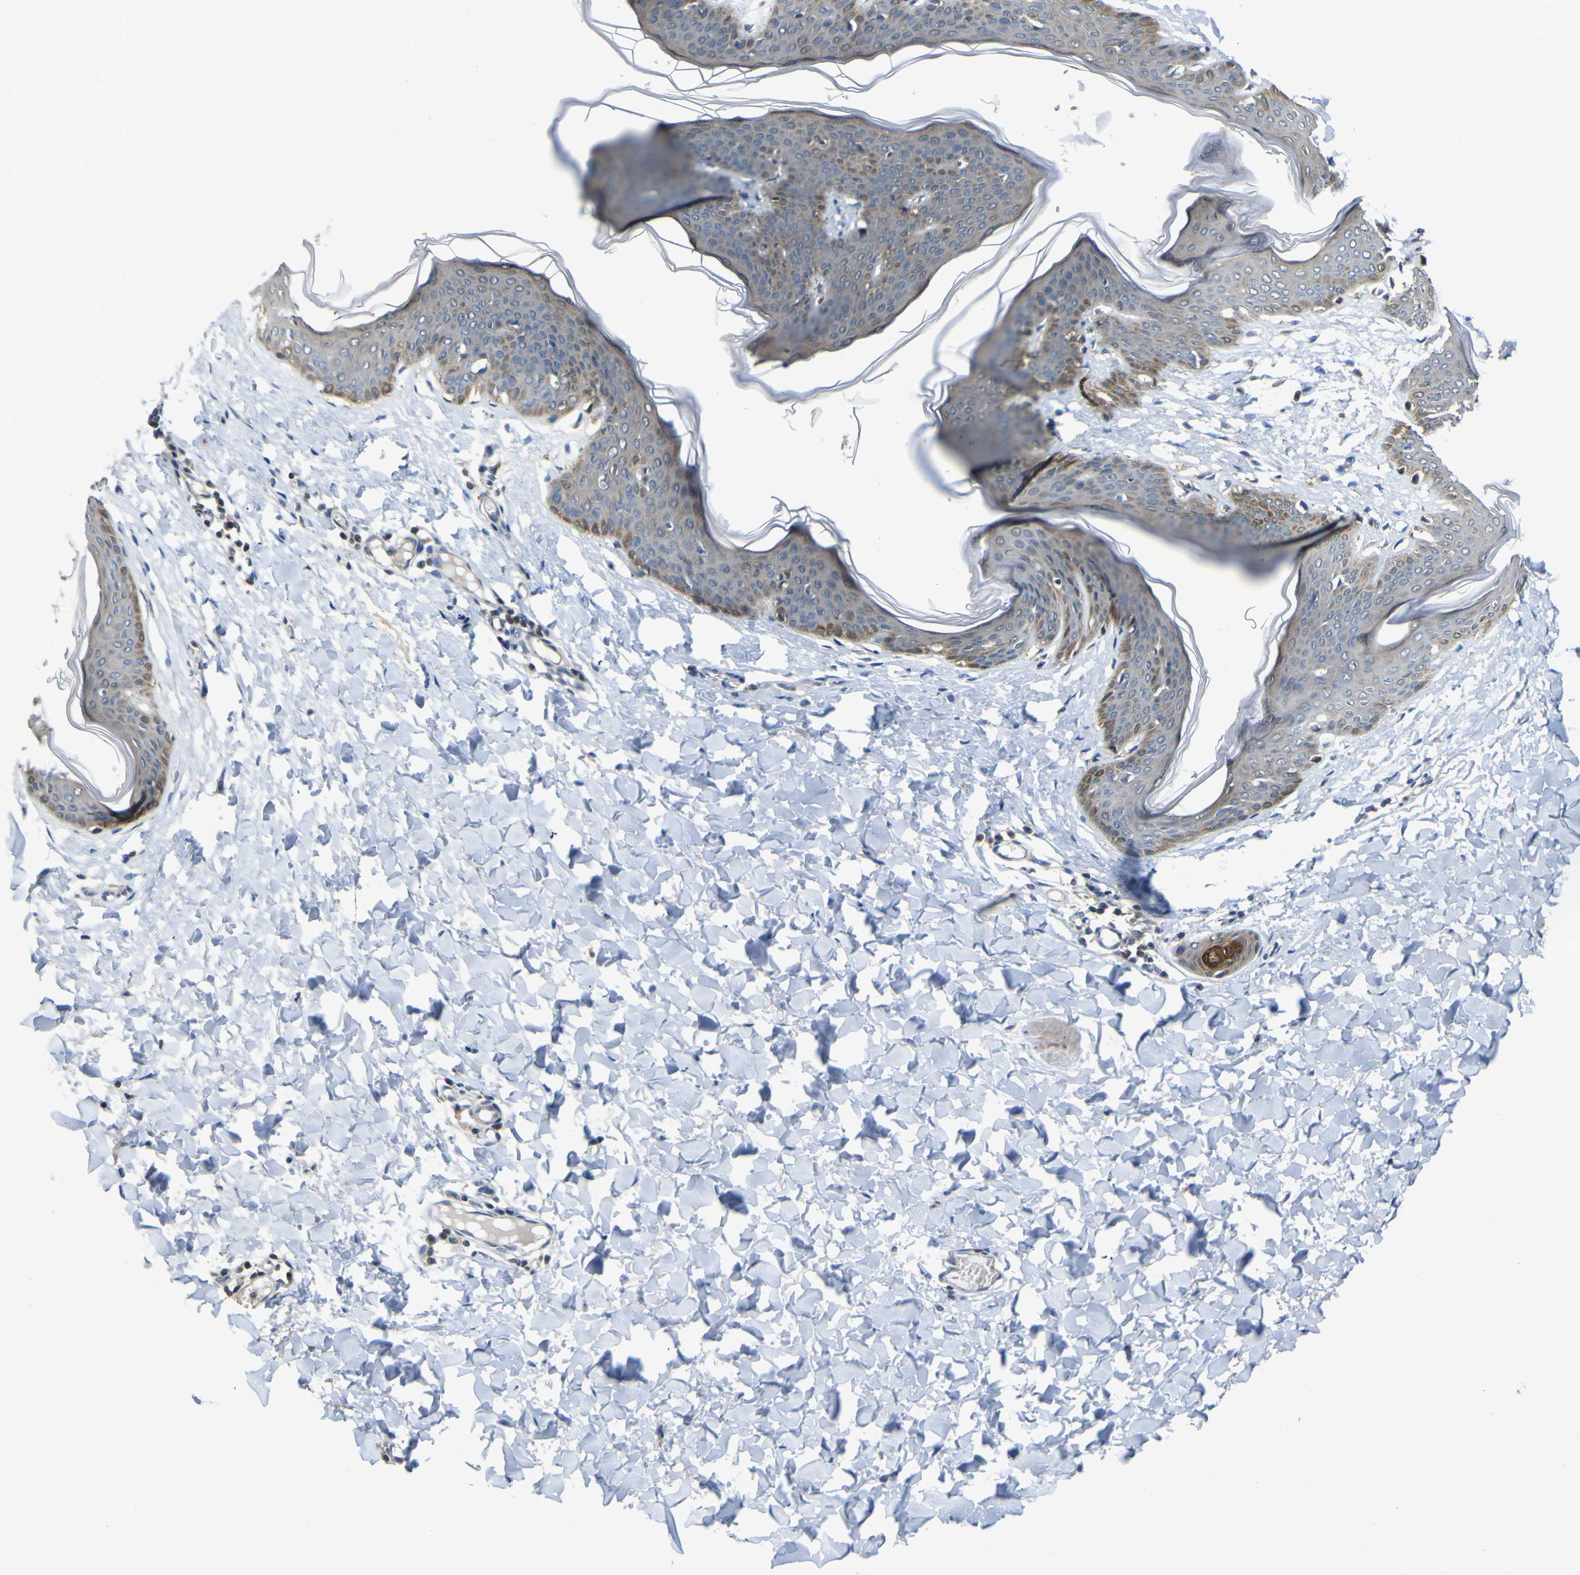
{"staining": {"intensity": "weak", "quantity": "25%-75%", "location": "cytoplasmic/membranous"}, "tissue": "skin", "cell_type": "Fibroblasts", "image_type": "normal", "snomed": [{"axis": "morphology", "description": "Normal tissue, NOS"}, {"axis": "topography", "description": "Skin"}], "caption": "Fibroblasts reveal weak cytoplasmic/membranous staining in about 25%-75% of cells in benign skin. Using DAB (3,3'-diaminobenzidine) (brown) and hematoxylin (blue) stains, captured at high magnification using brightfield microscopy.", "gene": "EML2", "patient": {"sex": "female", "age": 17}}